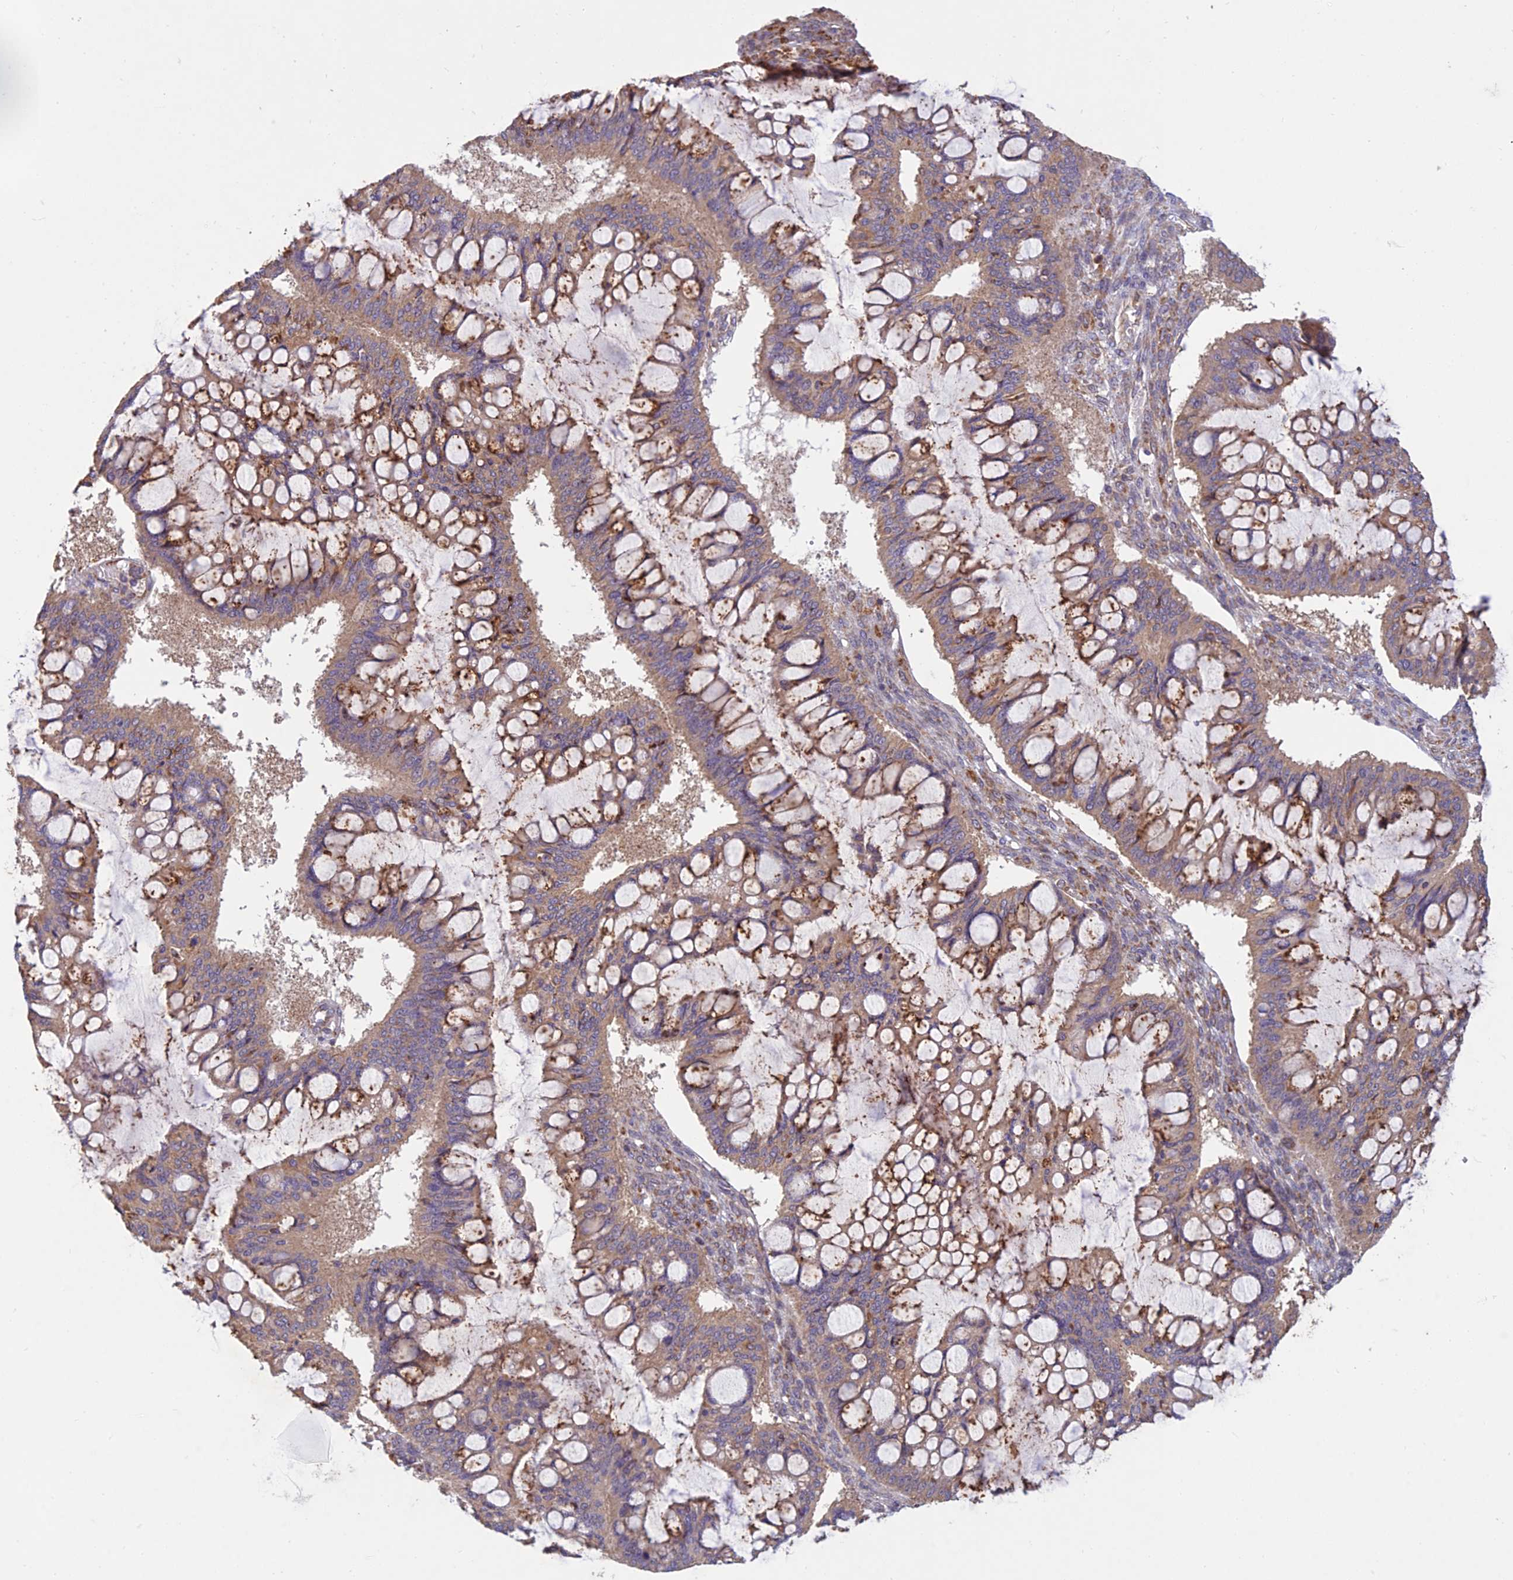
{"staining": {"intensity": "moderate", "quantity": ">75%", "location": "cytoplasmic/membranous"}, "tissue": "ovarian cancer", "cell_type": "Tumor cells", "image_type": "cancer", "snomed": [{"axis": "morphology", "description": "Cystadenocarcinoma, mucinous, NOS"}, {"axis": "topography", "description": "Ovary"}], "caption": "IHC (DAB (3,3'-diaminobenzidine)) staining of human mucinous cystadenocarcinoma (ovarian) exhibits moderate cytoplasmic/membranous protein staining in about >75% of tumor cells.", "gene": "NXNL2", "patient": {"sex": "female", "age": 73}}